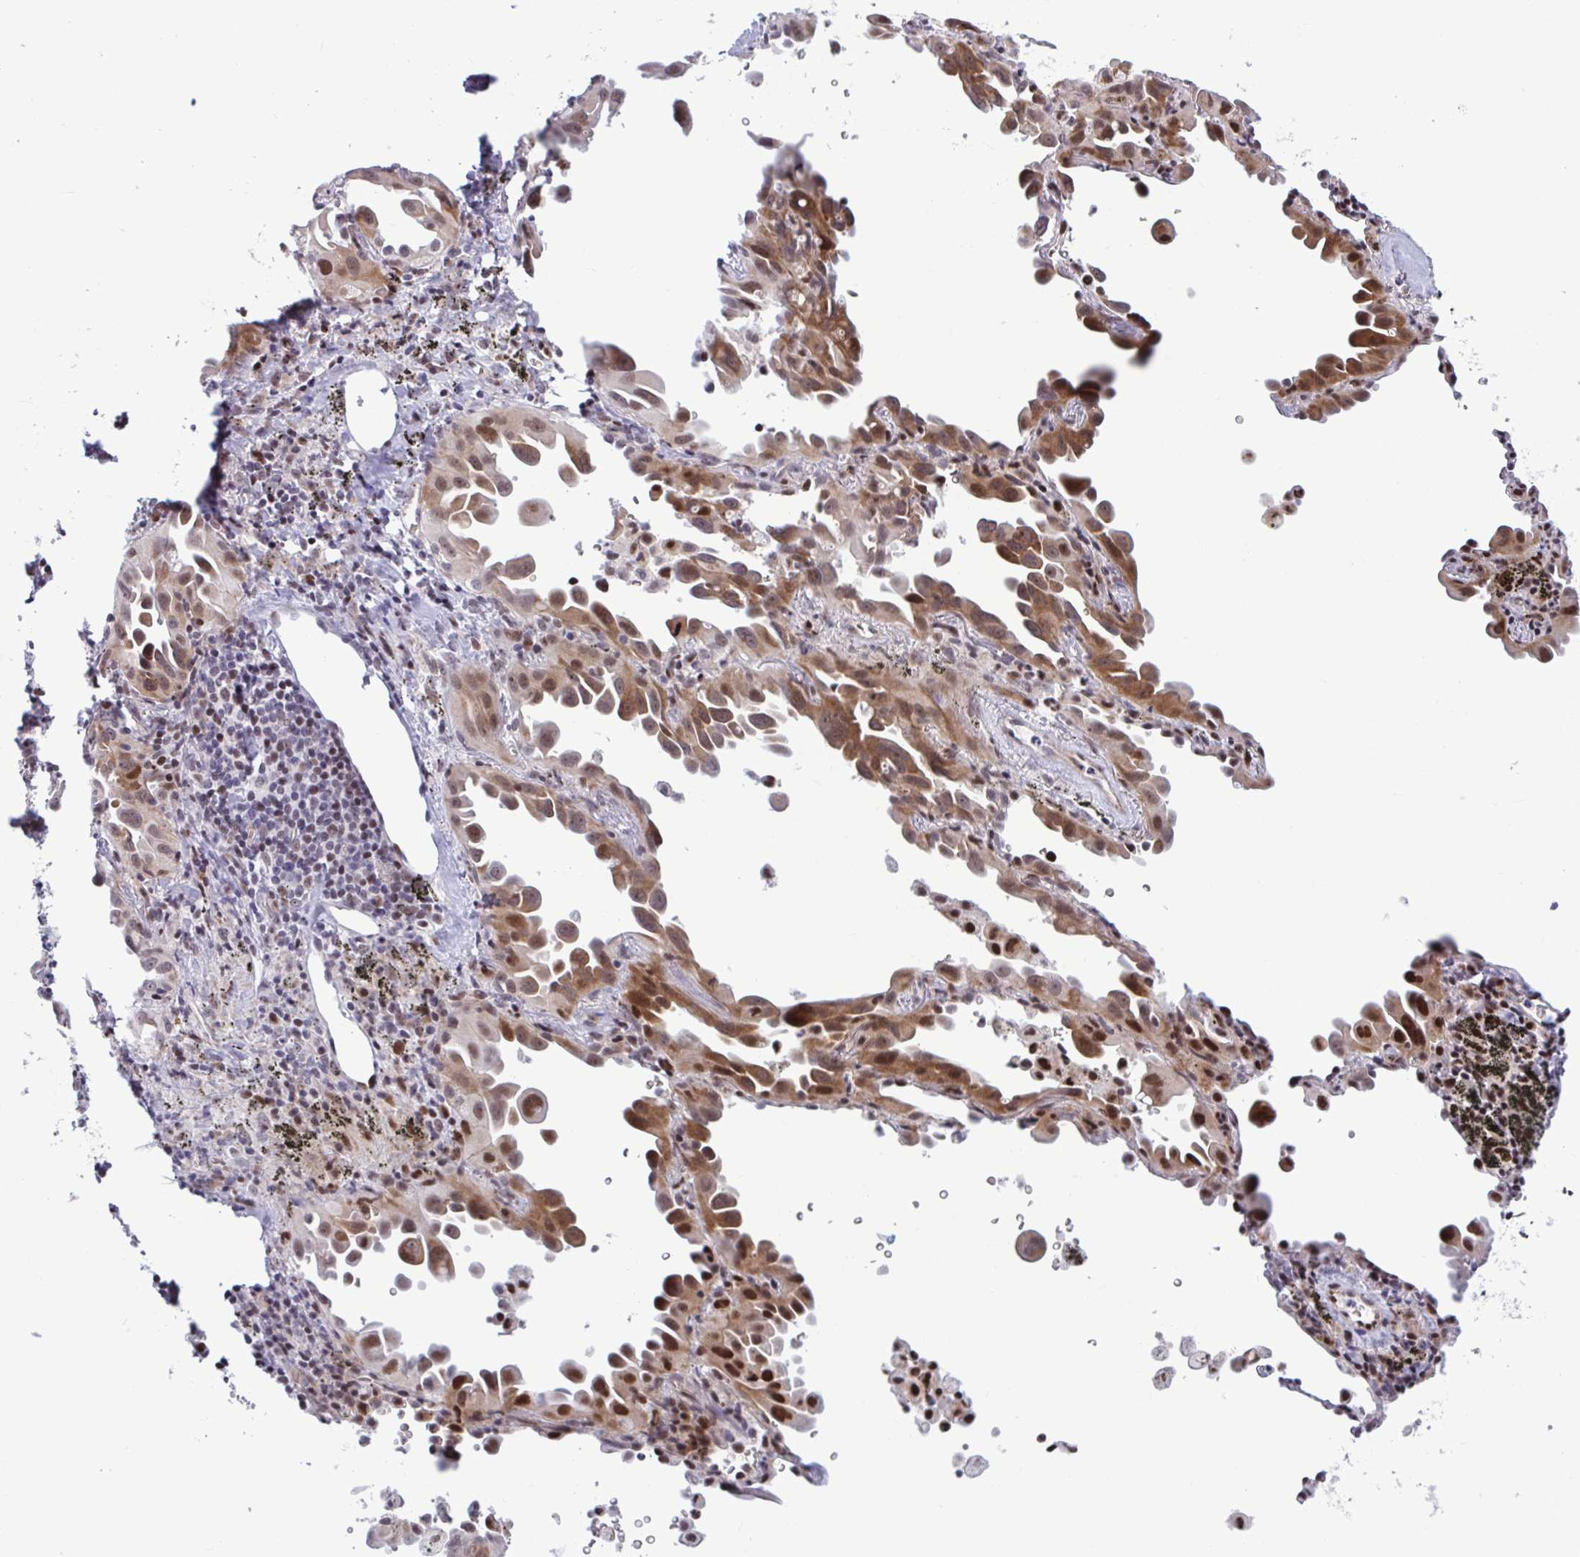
{"staining": {"intensity": "moderate", "quantity": ">75%", "location": "cytoplasmic/membranous,nuclear"}, "tissue": "lung cancer", "cell_type": "Tumor cells", "image_type": "cancer", "snomed": [{"axis": "morphology", "description": "Adenocarcinoma, NOS"}, {"axis": "topography", "description": "Lung"}], "caption": "A brown stain labels moderate cytoplasmic/membranous and nuclear staining of a protein in adenocarcinoma (lung) tumor cells.", "gene": "RBL1", "patient": {"sex": "male", "age": 68}}